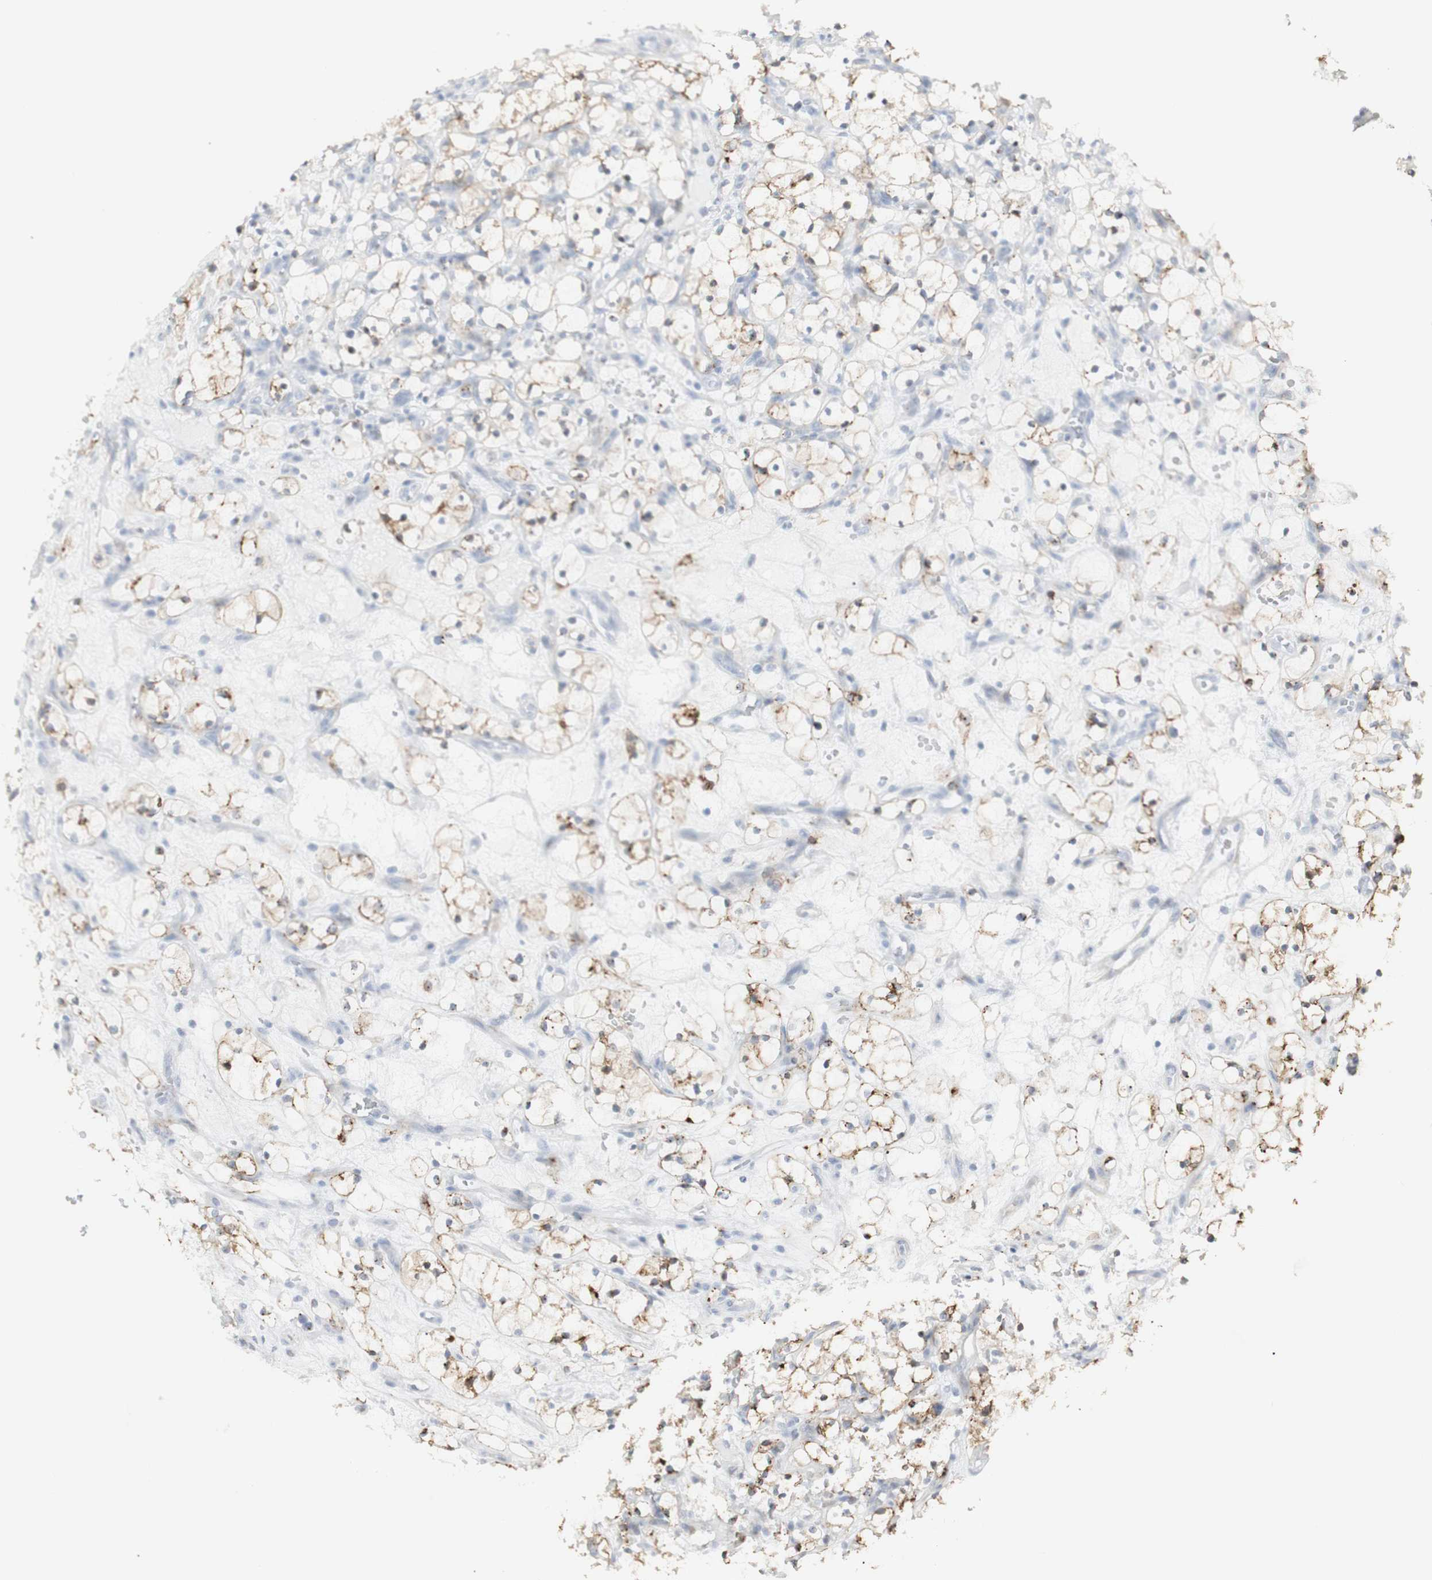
{"staining": {"intensity": "moderate", "quantity": "25%-75%", "location": "cytoplasmic/membranous"}, "tissue": "renal cancer", "cell_type": "Tumor cells", "image_type": "cancer", "snomed": [{"axis": "morphology", "description": "Adenocarcinoma, NOS"}, {"axis": "topography", "description": "Kidney"}], "caption": "A medium amount of moderate cytoplasmic/membranous positivity is appreciated in approximately 25%-75% of tumor cells in adenocarcinoma (renal) tissue.", "gene": "NDST4", "patient": {"sex": "female", "age": 69}}